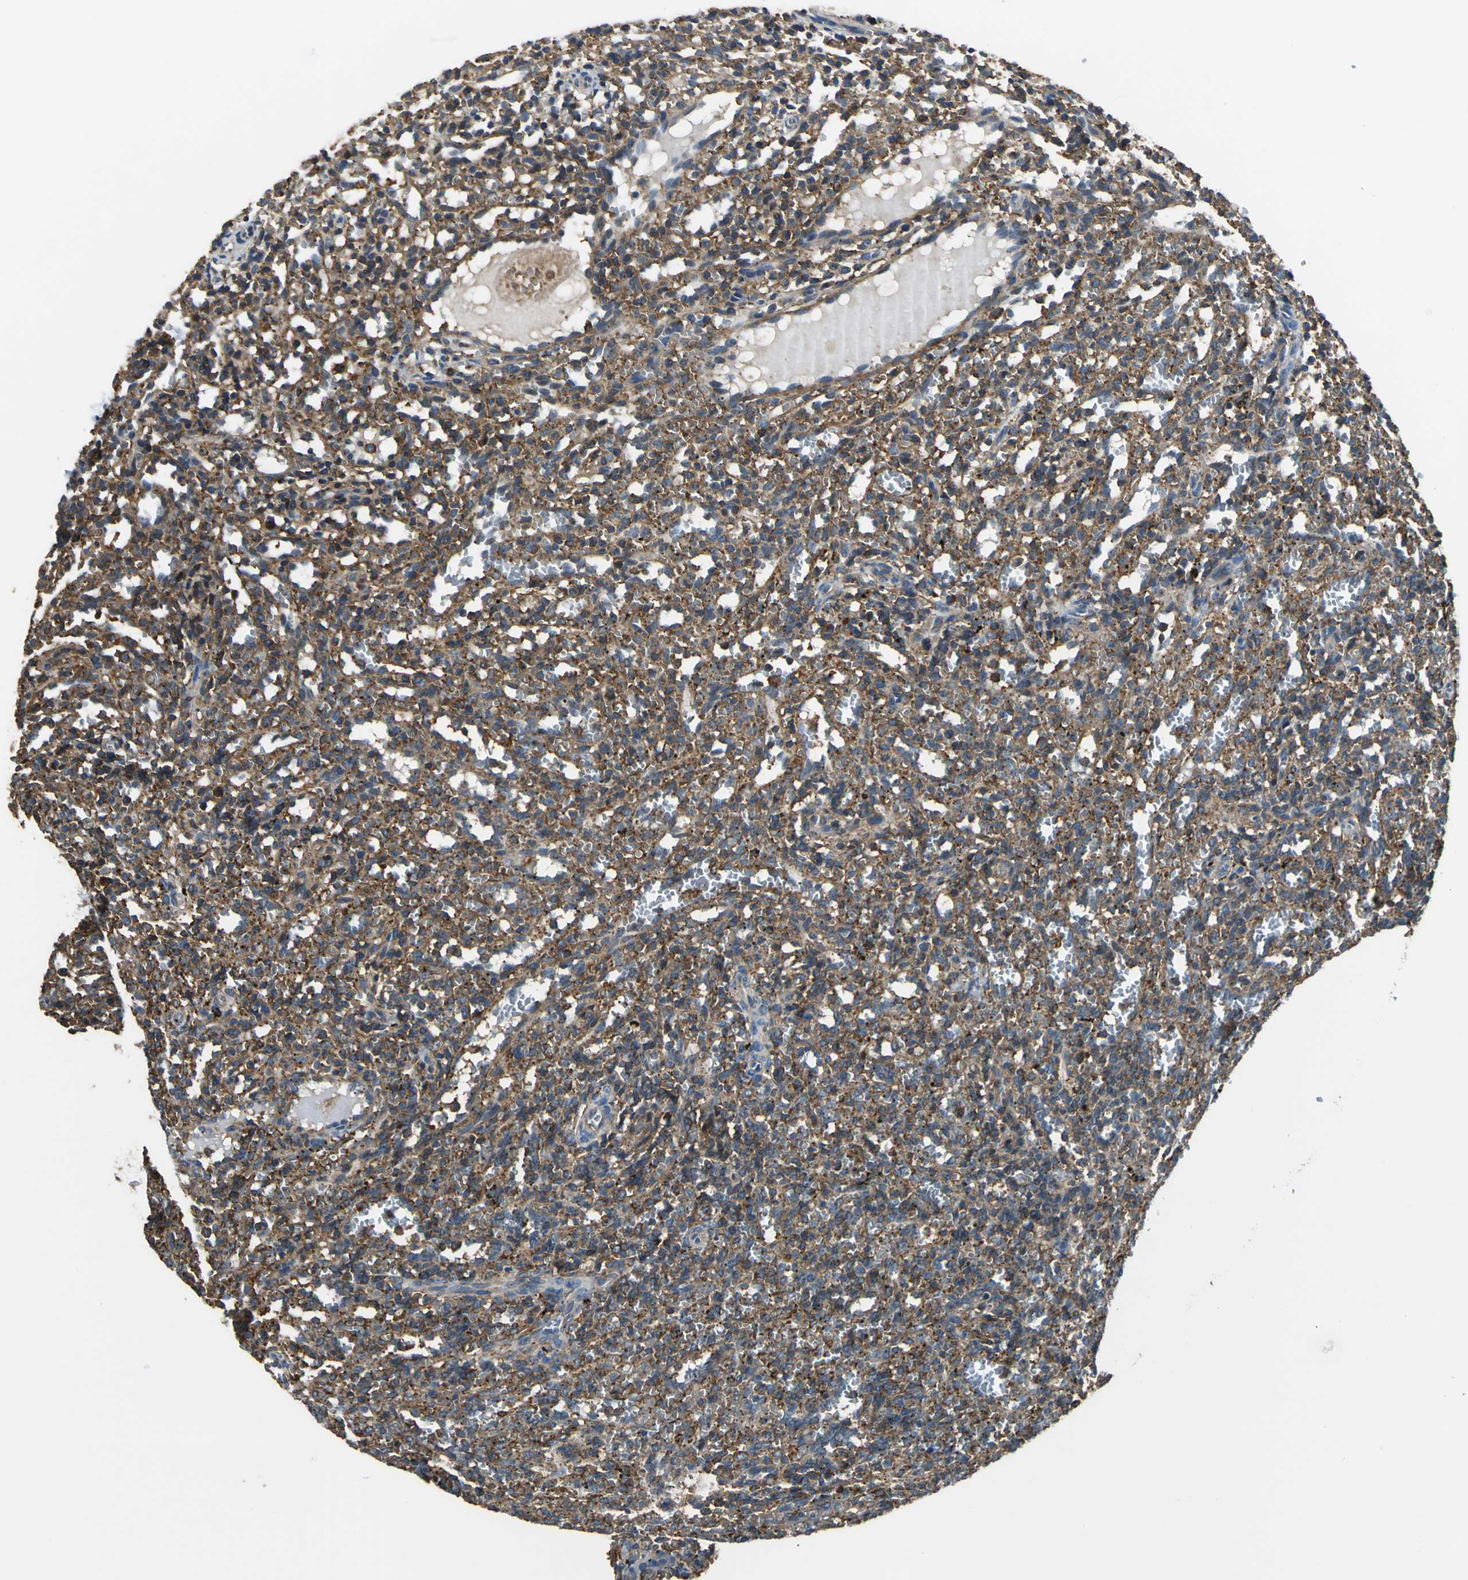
{"staining": {"intensity": "strong", "quantity": ">75%", "location": "cytoplasmic/membranous"}, "tissue": "spleen", "cell_type": "Cells in red pulp", "image_type": "normal", "snomed": [{"axis": "morphology", "description": "Normal tissue, NOS"}, {"axis": "topography", "description": "Spleen"}], "caption": "An immunohistochemistry (IHC) photomicrograph of benign tissue is shown. Protein staining in brown highlights strong cytoplasmic/membranous positivity in spleen within cells in red pulp. The protein is shown in brown color, while the nuclei are stained blue.", "gene": "PARVA", "patient": {"sex": "female", "age": 10}}